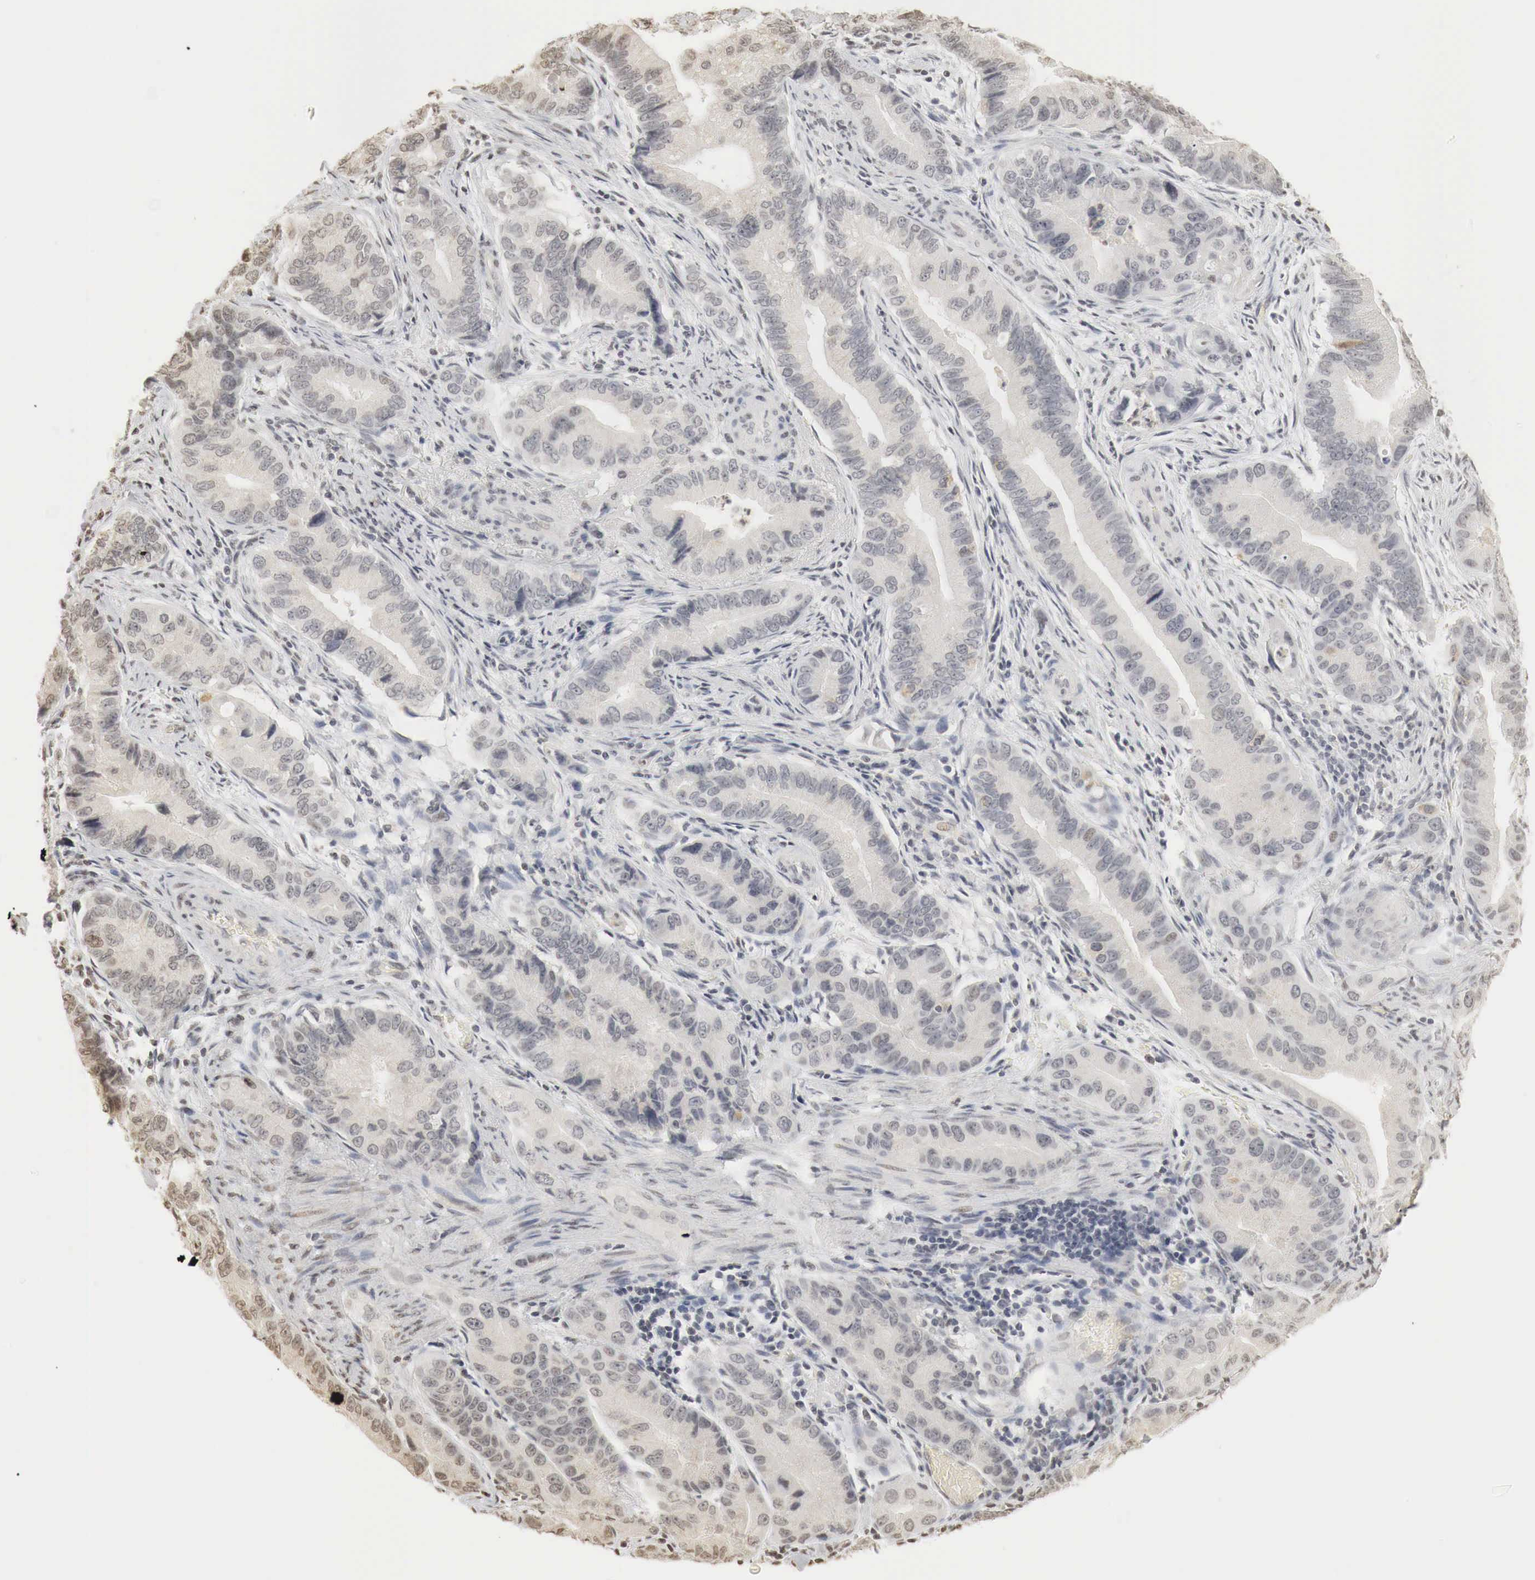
{"staining": {"intensity": "weak", "quantity": "<25%", "location": "cytoplasmic/membranous,nuclear"}, "tissue": "pancreatic cancer", "cell_type": "Tumor cells", "image_type": "cancer", "snomed": [{"axis": "morphology", "description": "Adenocarcinoma, NOS"}, {"axis": "topography", "description": "Pancreas"}, {"axis": "topography", "description": "Stomach, upper"}], "caption": "IHC photomicrograph of neoplastic tissue: human adenocarcinoma (pancreatic) stained with DAB (3,3'-diaminobenzidine) demonstrates no significant protein positivity in tumor cells.", "gene": "ERBB4", "patient": {"sex": "male", "age": 77}}